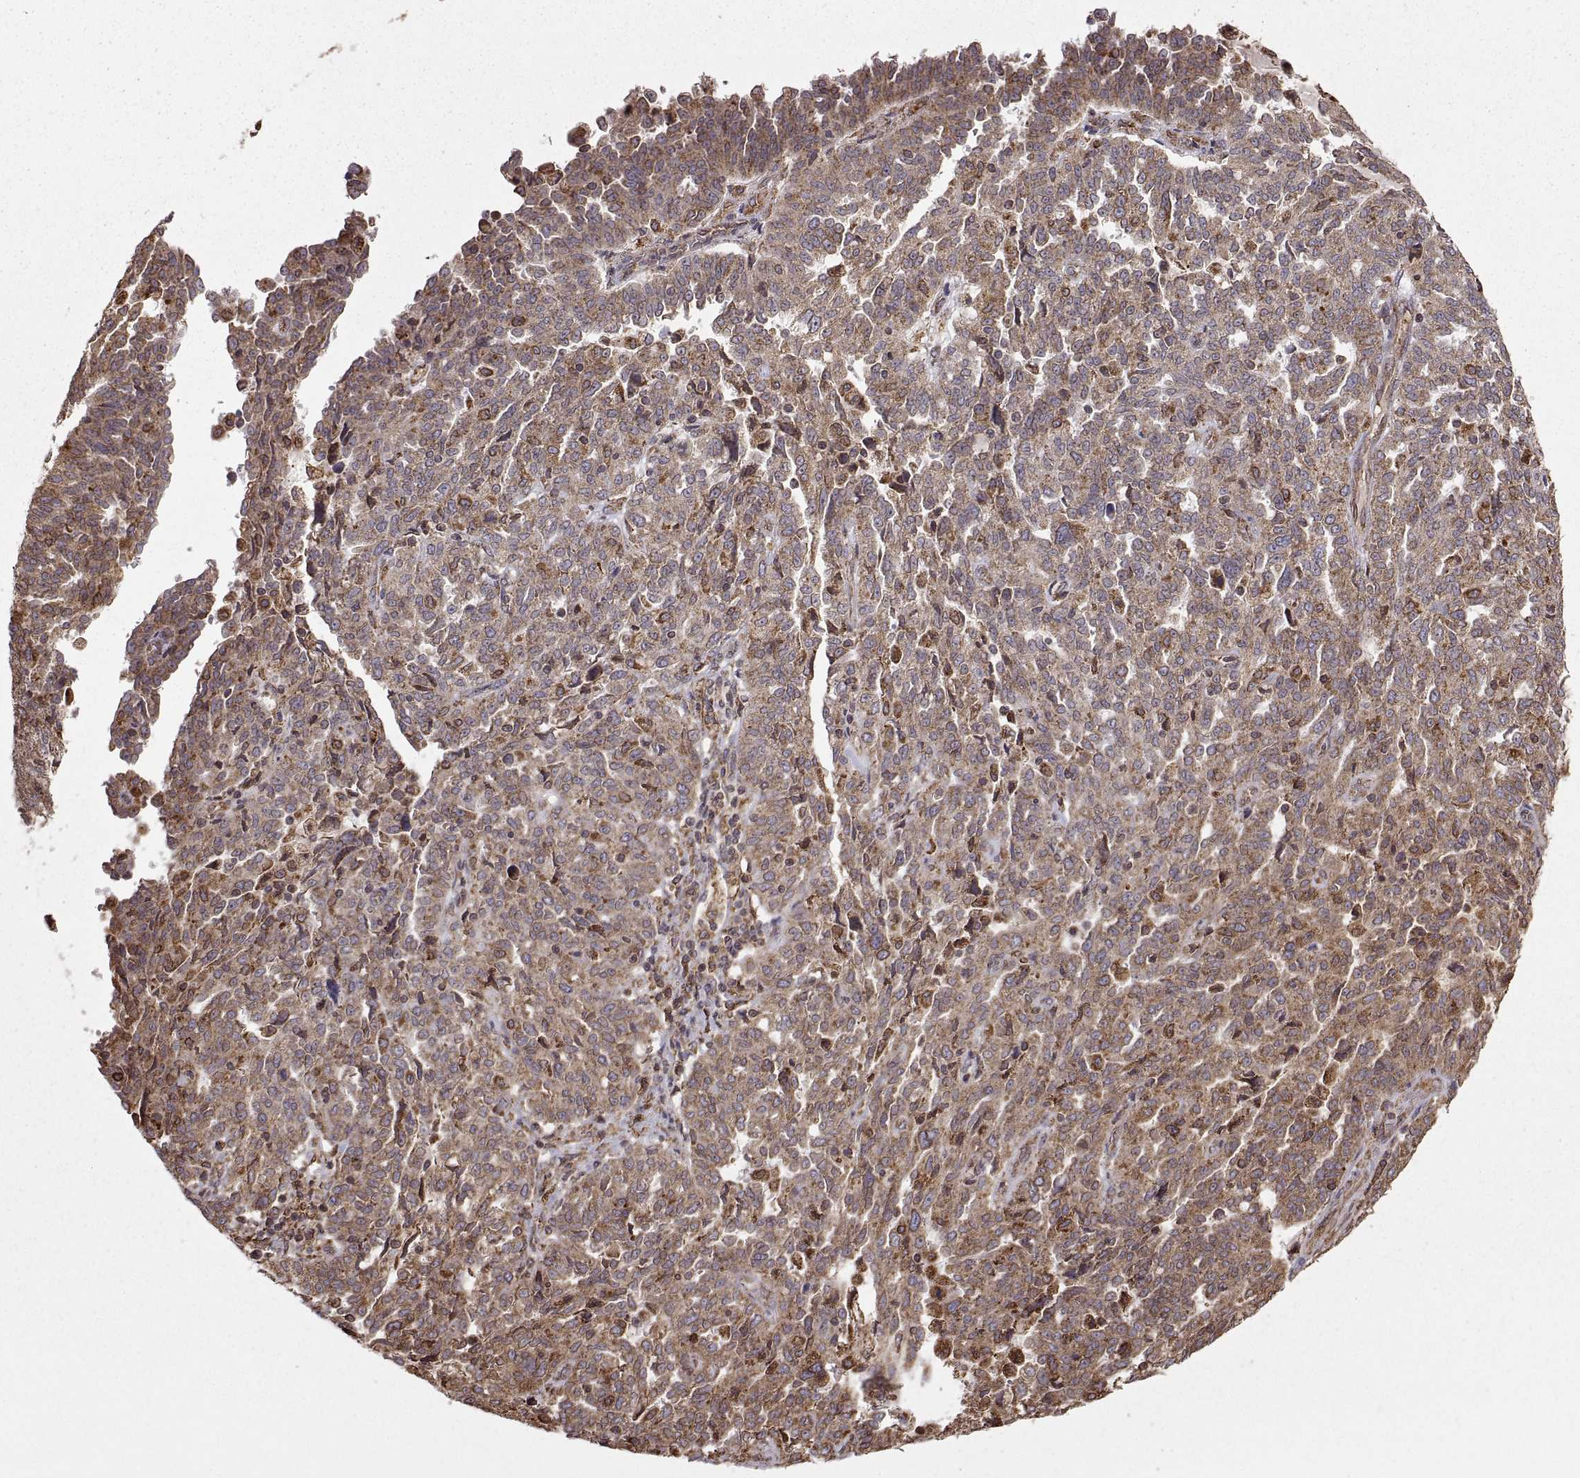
{"staining": {"intensity": "moderate", "quantity": "<25%", "location": "cytoplasmic/membranous"}, "tissue": "ovarian cancer", "cell_type": "Tumor cells", "image_type": "cancer", "snomed": [{"axis": "morphology", "description": "Cystadenocarcinoma, serous, NOS"}, {"axis": "topography", "description": "Ovary"}], "caption": "Ovarian cancer stained for a protein (brown) shows moderate cytoplasmic/membranous positive staining in about <25% of tumor cells.", "gene": "PDIA3", "patient": {"sex": "female", "age": 67}}